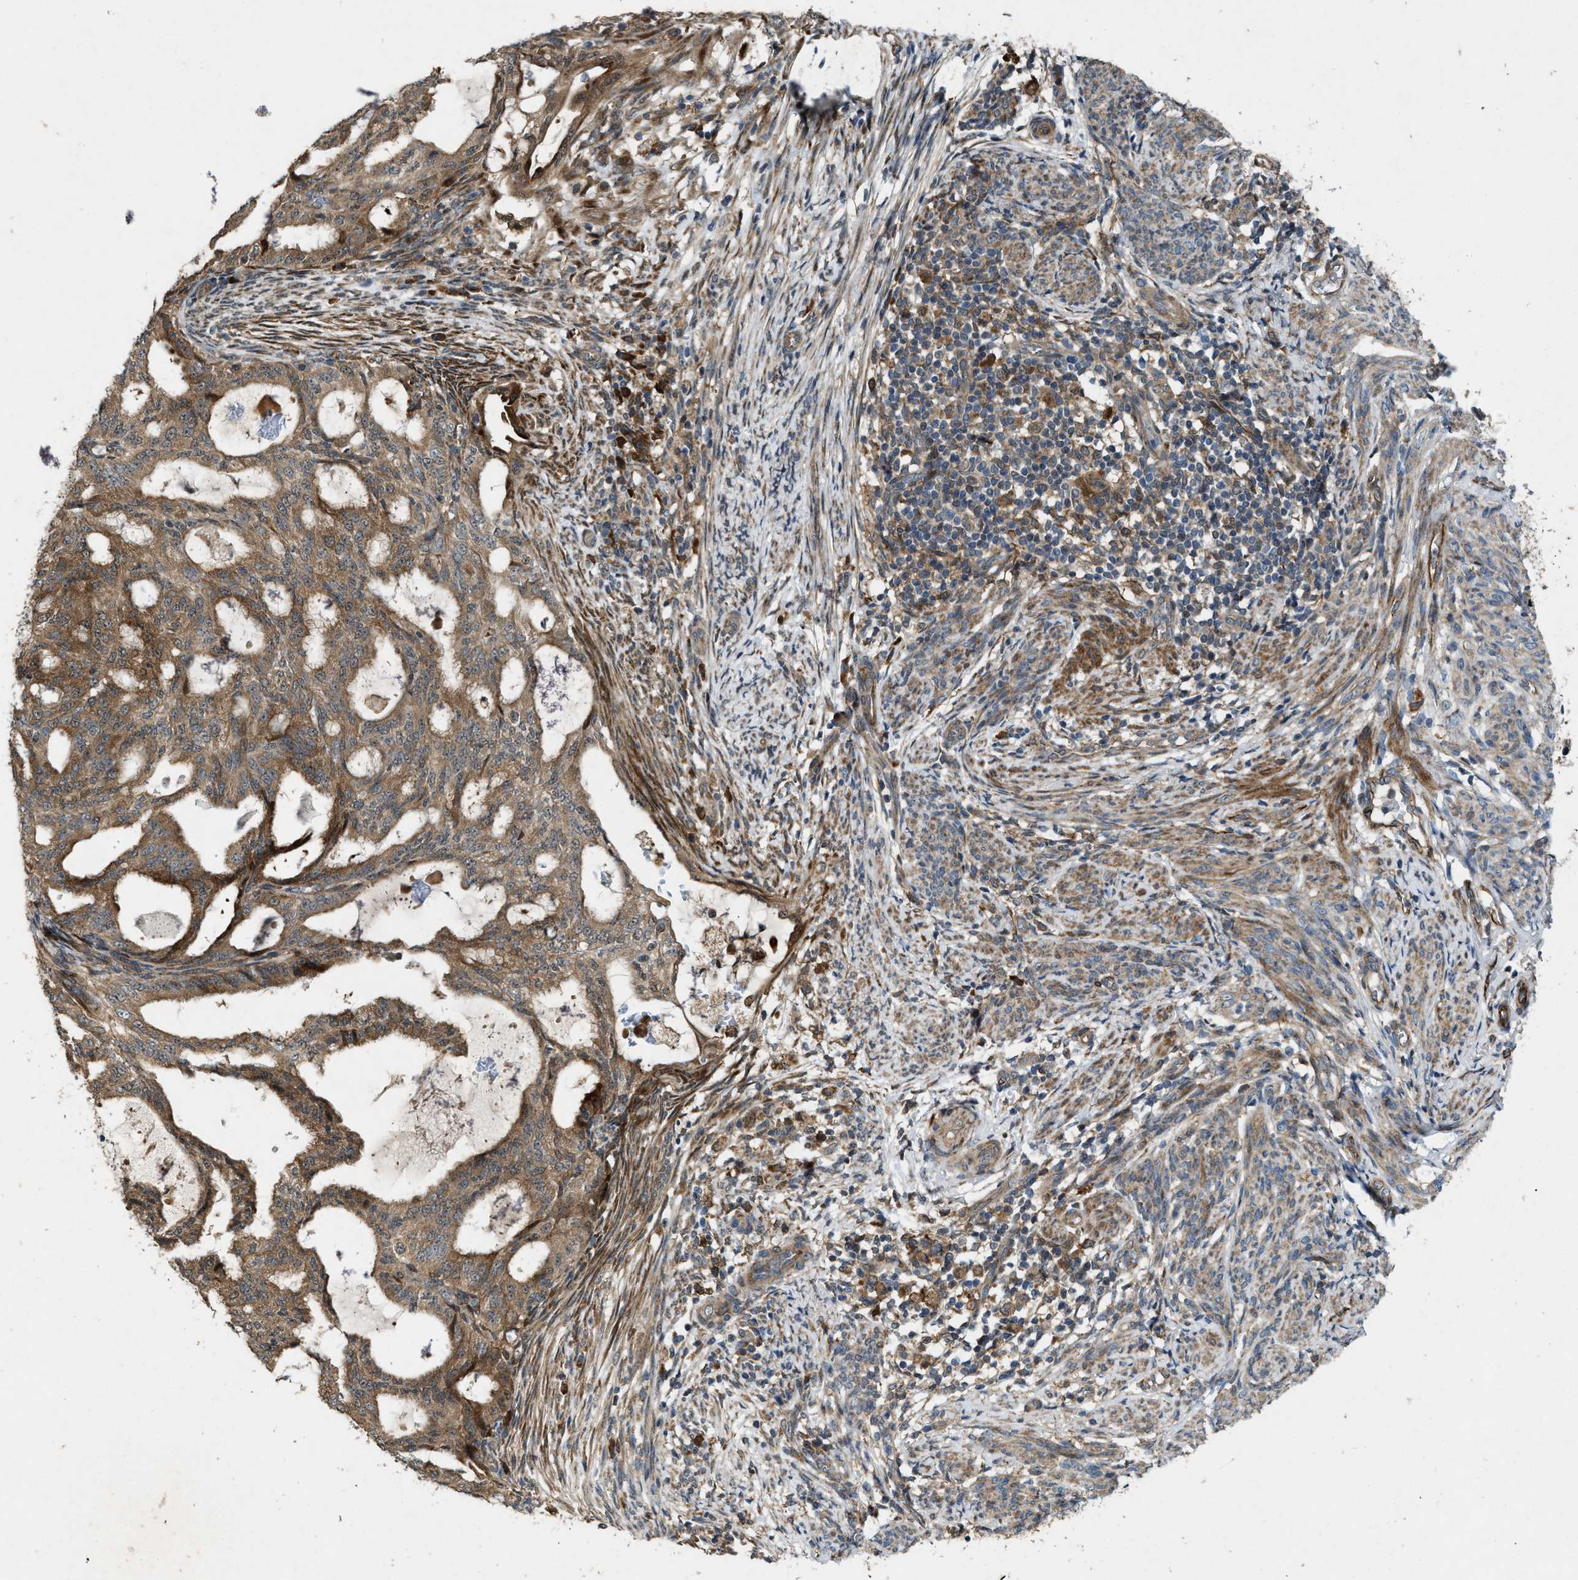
{"staining": {"intensity": "moderate", "quantity": ">75%", "location": "cytoplasmic/membranous"}, "tissue": "endometrial cancer", "cell_type": "Tumor cells", "image_type": "cancer", "snomed": [{"axis": "morphology", "description": "Adenocarcinoma, NOS"}, {"axis": "topography", "description": "Endometrium"}], "caption": "Endometrial cancer (adenocarcinoma) stained with immunohistochemistry (IHC) shows moderate cytoplasmic/membranous positivity in approximately >75% of tumor cells.", "gene": "LRRC72", "patient": {"sex": "female", "age": 58}}